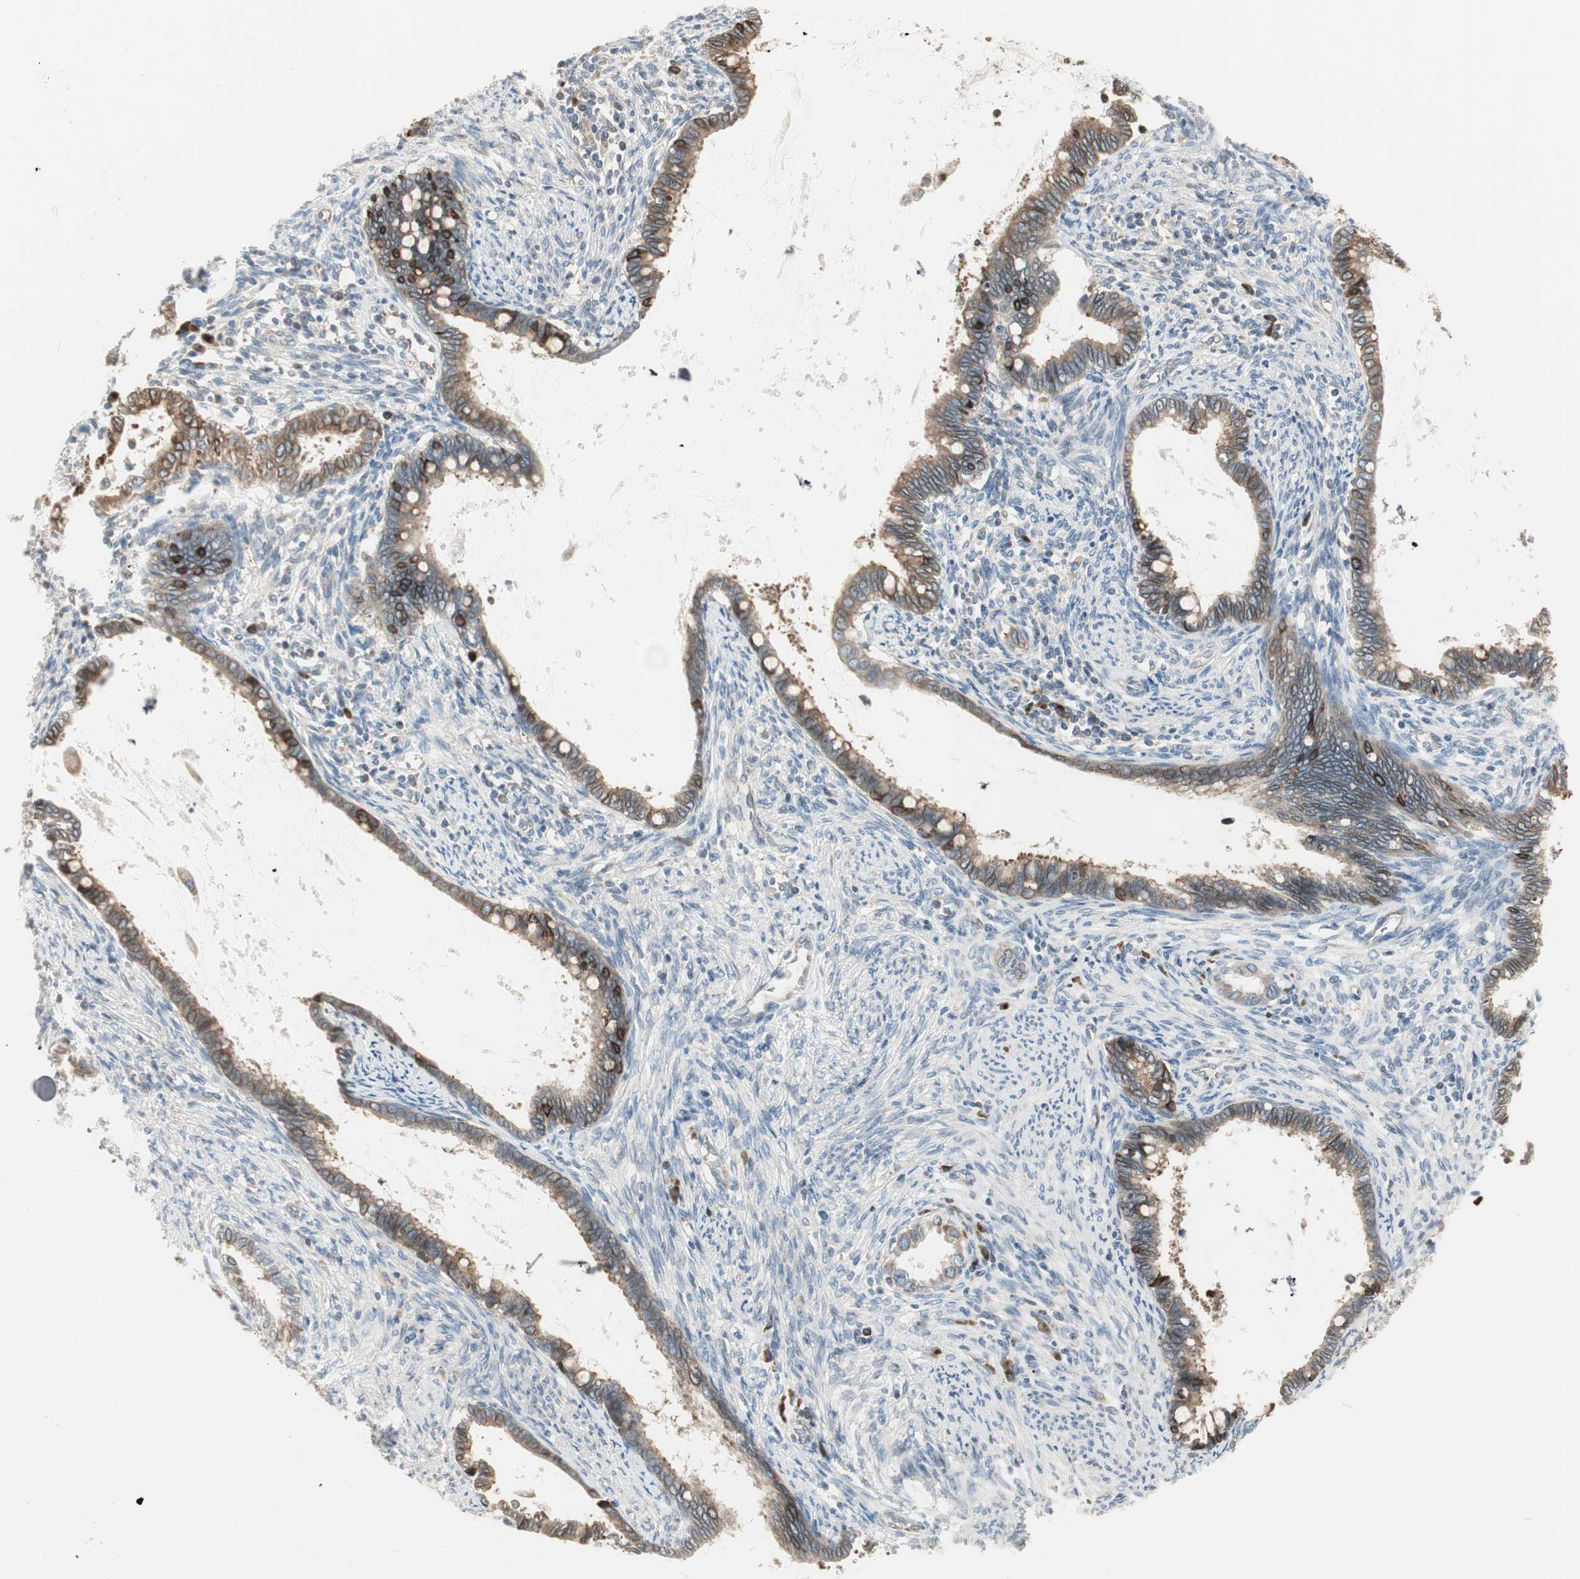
{"staining": {"intensity": "moderate", "quantity": "25%-75%", "location": "cytoplasmic/membranous"}, "tissue": "cervical cancer", "cell_type": "Tumor cells", "image_type": "cancer", "snomed": [{"axis": "morphology", "description": "Adenocarcinoma, NOS"}, {"axis": "topography", "description": "Cervix"}], "caption": "This micrograph demonstrates cervical cancer stained with IHC to label a protein in brown. The cytoplasmic/membranous of tumor cells show moderate positivity for the protein. Nuclei are counter-stained blue.", "gene": "NUCB2", "patient": {"sex": "female", "age": 44}}